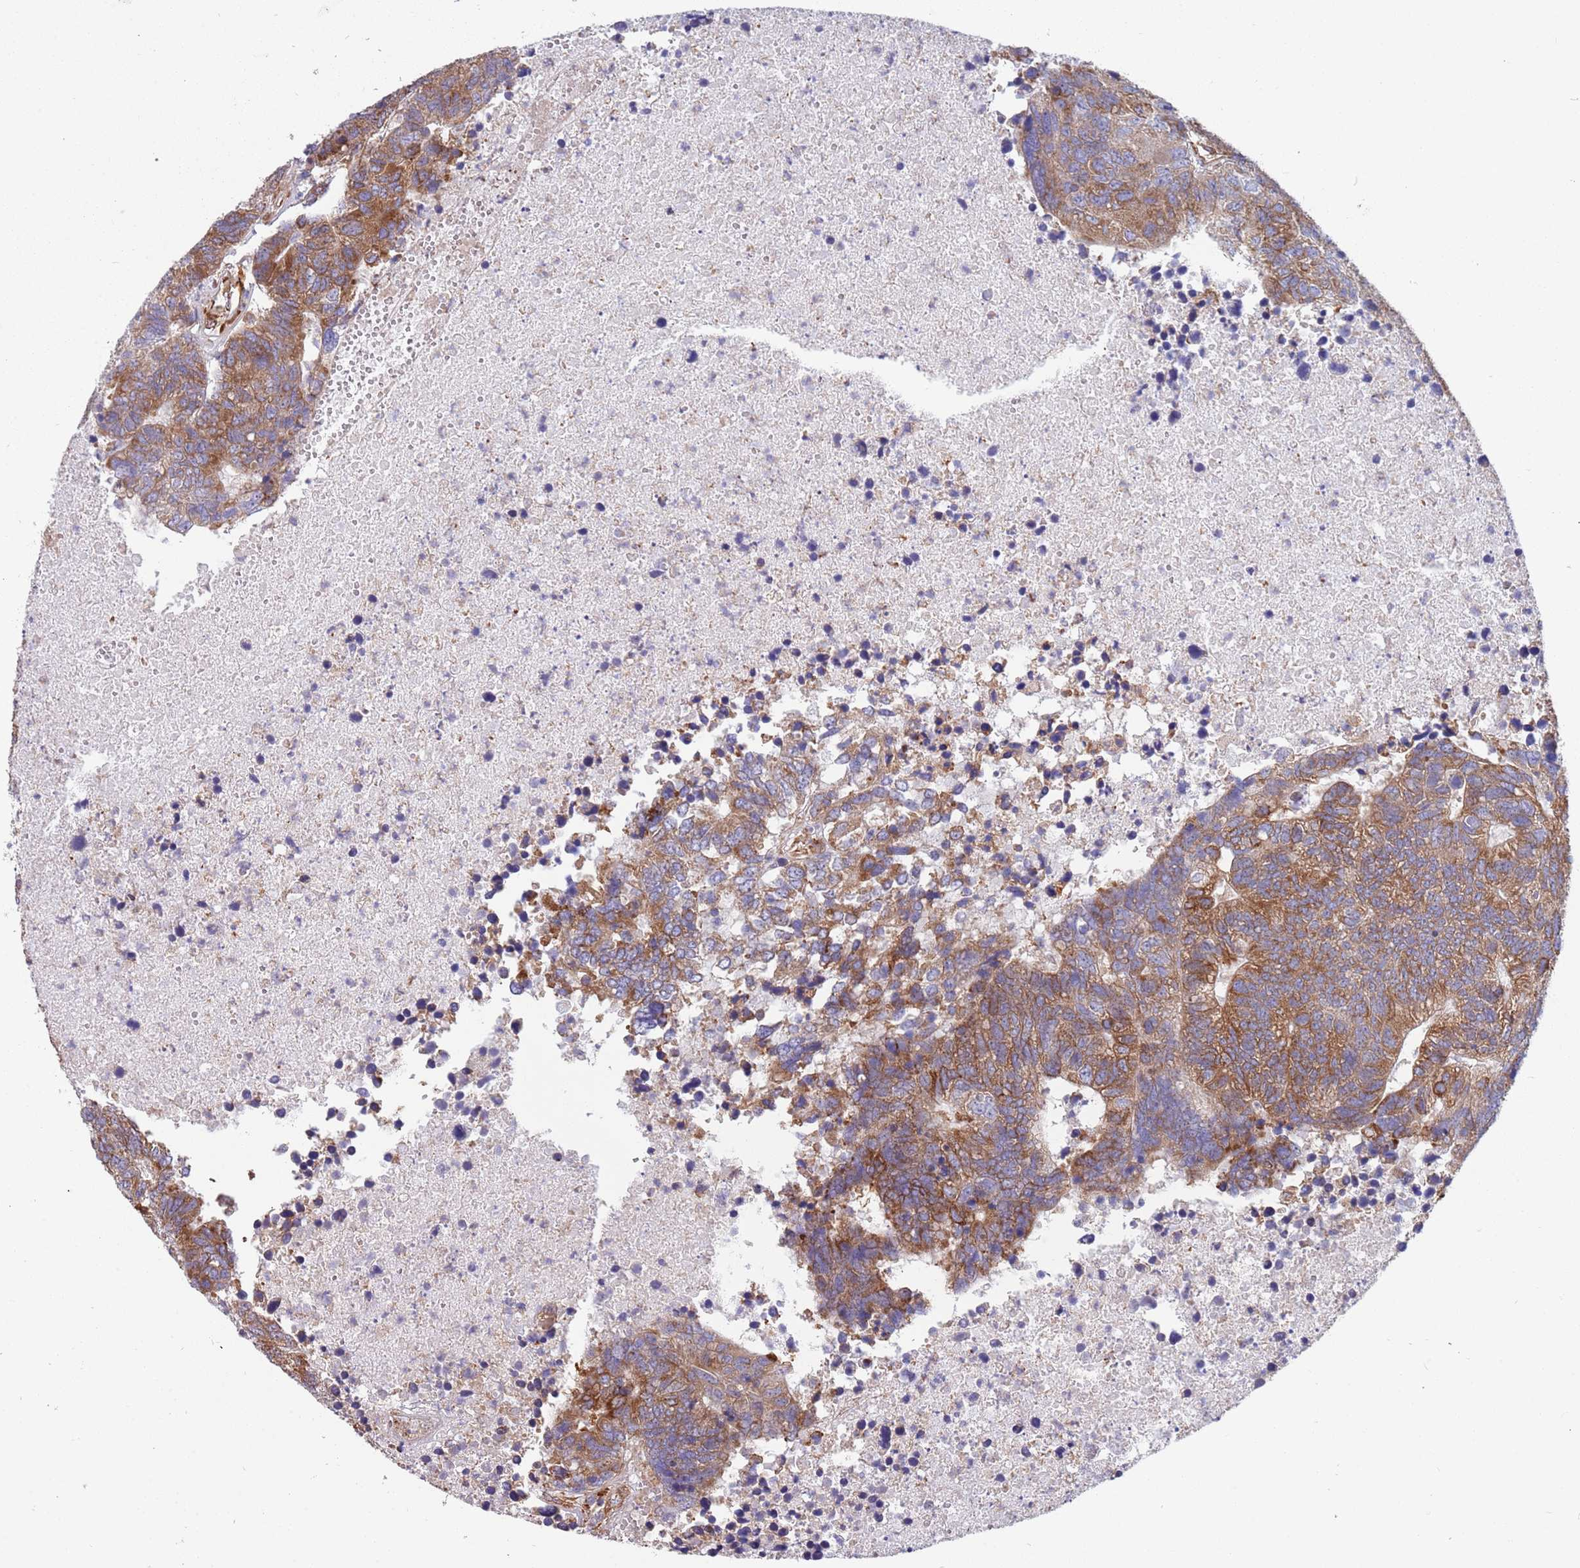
{"staining": {"intensity": "moderate", "quantity": ">75%", "location": "cytoplasmic/membranous"}, "tissue": "colorectal cancer", "cell_type": "Tumor cells", "image_type": "cancer", "snomed": [{"axis": "morphology", "description": "Adenocarcinoma, NOS"}, {"axis": "topography", "description": "Colon"}], "caption": "A brown stain labels moderate cytoplasmic/membranous expression of a protein in adenocarcinoma (colorectal) tumor cells.", "gene": "ARMCX6", "patient": {"sex": "female", "age": 48}}